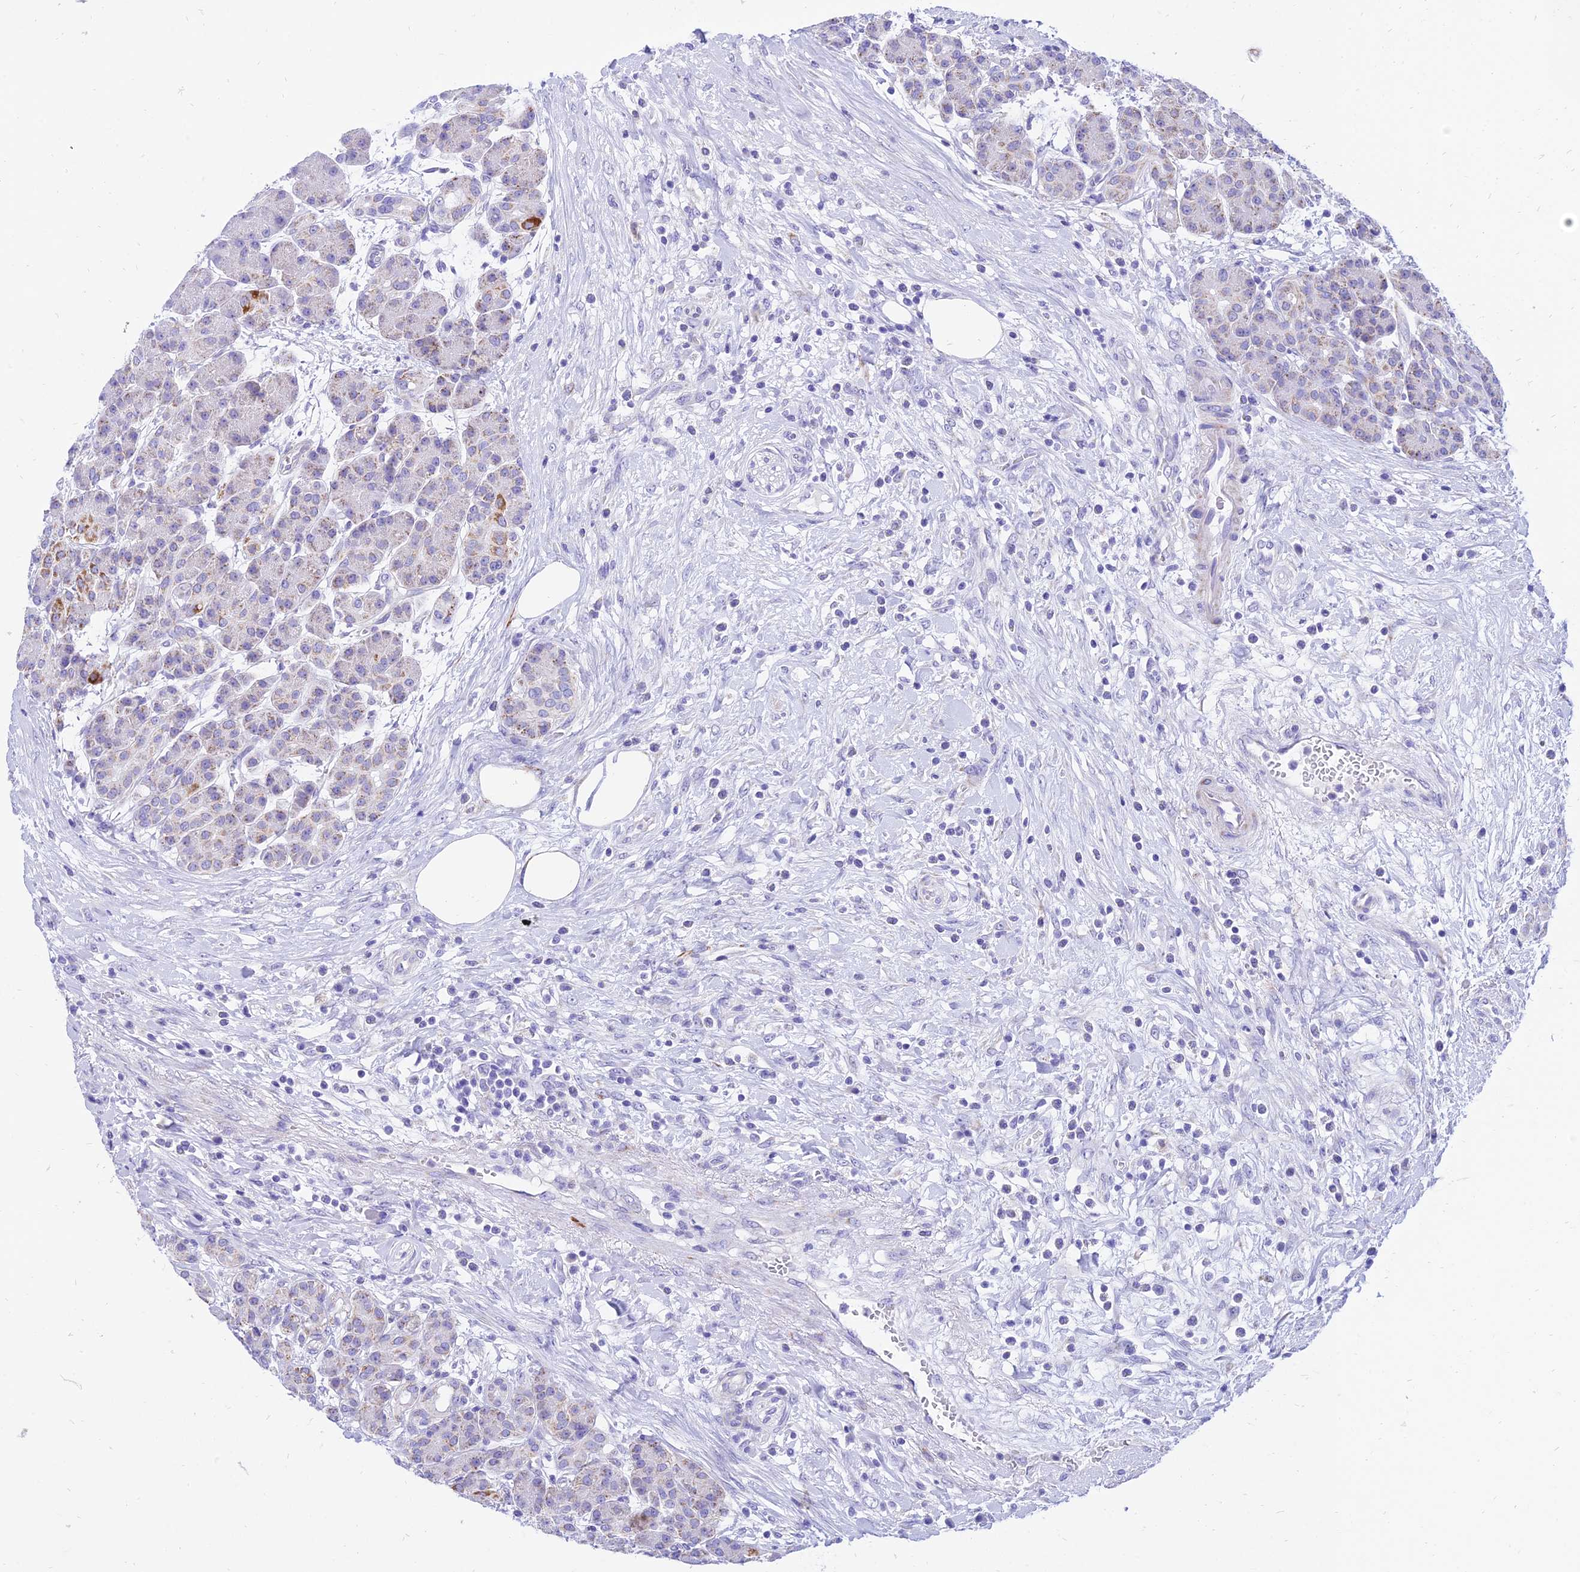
{"staining": {"intensity": "moderate", "quantity": "<25%", "location": "cytoplasmic/membranous"}, "tissue": "pancreas", "cell_type": "Exocrine glandular cells", "image_type": "normal", "snomed": [{"axis": "morphology", "description": "Normal tissue, NOS"}, {"axis": "topography", "description": "Pancreas"}], "caption": "Pancreas stained with a brown dye displays moderate cytoplasmic/membranous positive expression in about <25% of exocrine glandular cells.", "gene": "PKN3", "patient": {"sex": "male", "age": 63}}